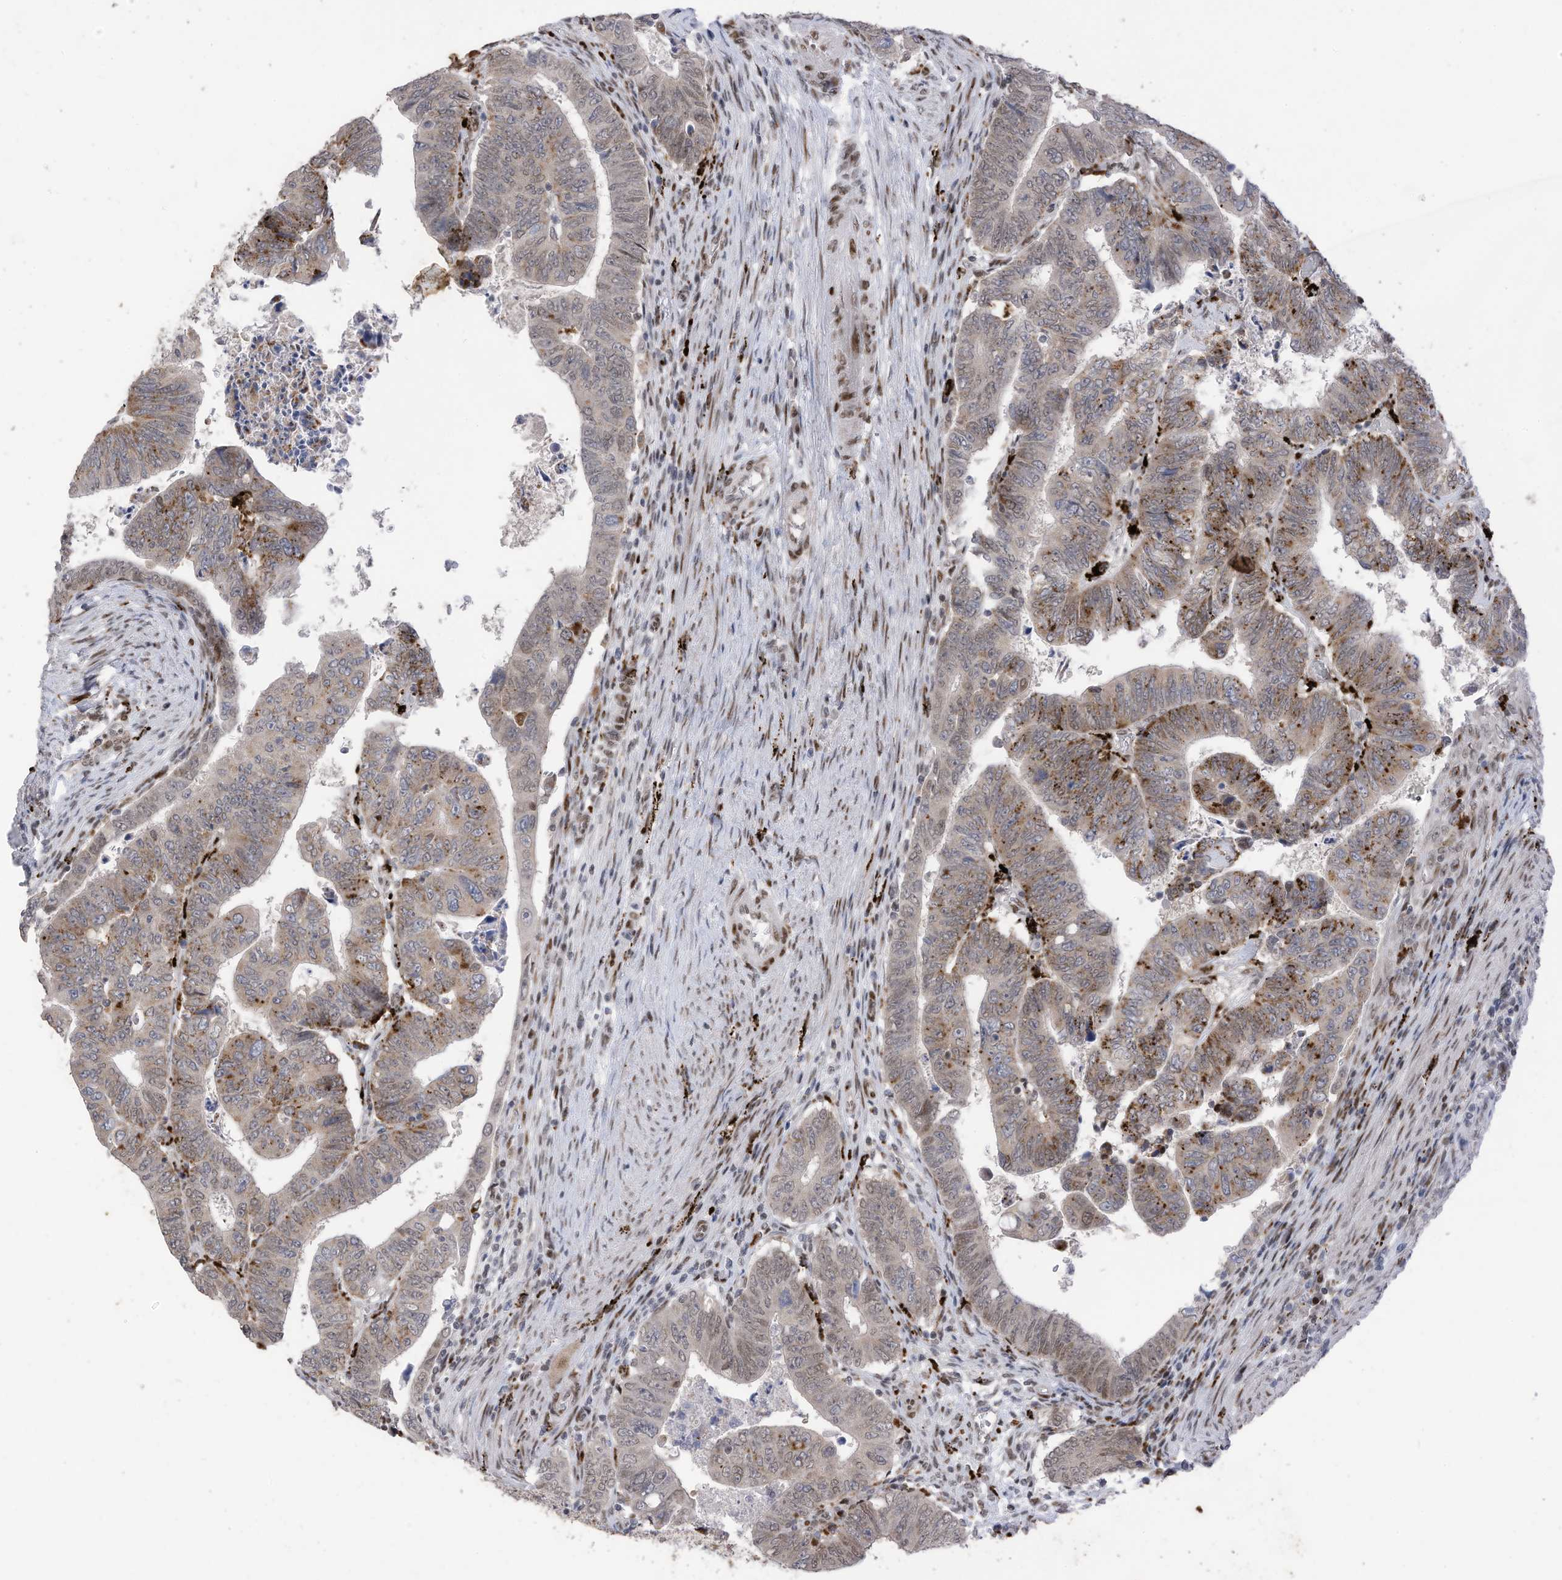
{"staining": {"intensity": "moderate", "quantity": "<25%", "location": "cytoplasmic/membranous"}, "tissue": "colorectal cancer", "cell_type": "Tumor cells", "image_type": "cancer", "snomed": [{"axis": "morphology", "description": "Normal tissue, NOS"}, {"axis": "morphology", "description": "Adenocarcinoma, NOS"}, {"axis": "topography", "description": "Rectum"}], "caption": "Brown immunohistochemical staining in adenocarcinoma (colorectal) displays moderate cytoplasmic/membranous expression in about <25% of tumor cells.", "gene": "RABL3", "patient": {"sex": "female", "age": 65}}